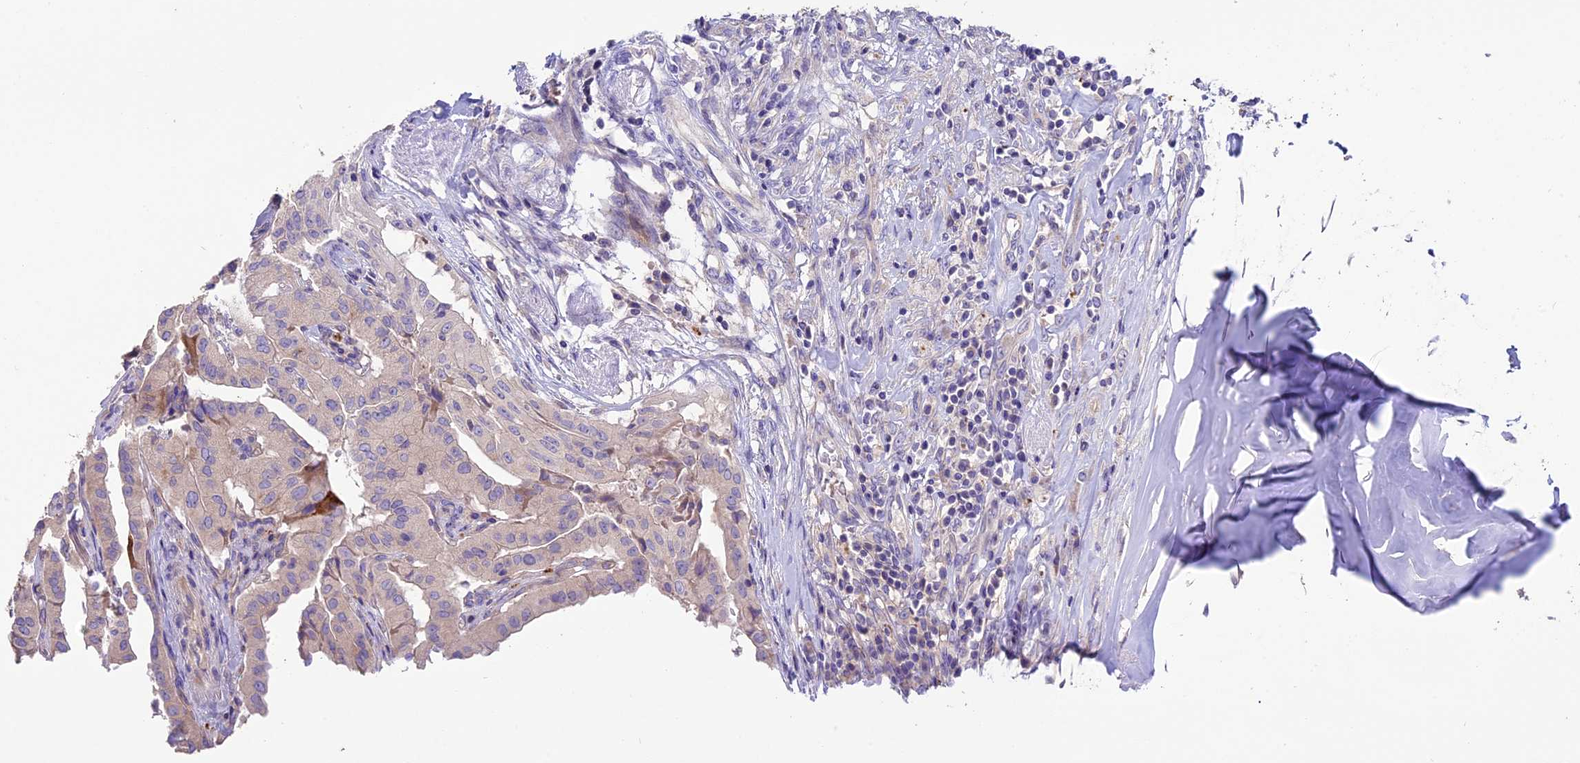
{"staining": {"intensity": "negative", "quantity": "none", "location": "none"}, "tissue": "thyroid cancer", "cell_type": "Tumor cells", "image_type": "cancer", "snomed": [{"axis": "morphology", "description": "Papillary adenocarcinoma, NOS"}, {"axis": "topography", "description": "Thyroid gland"}], "caption": "Immunohistochemical staining of thyroid cancer (papillary adenocarcinoma) demonstrates no significant staining in tumor cells.", "gene": "CD99L2", "patient": {"sex": "female", "age": 59}}